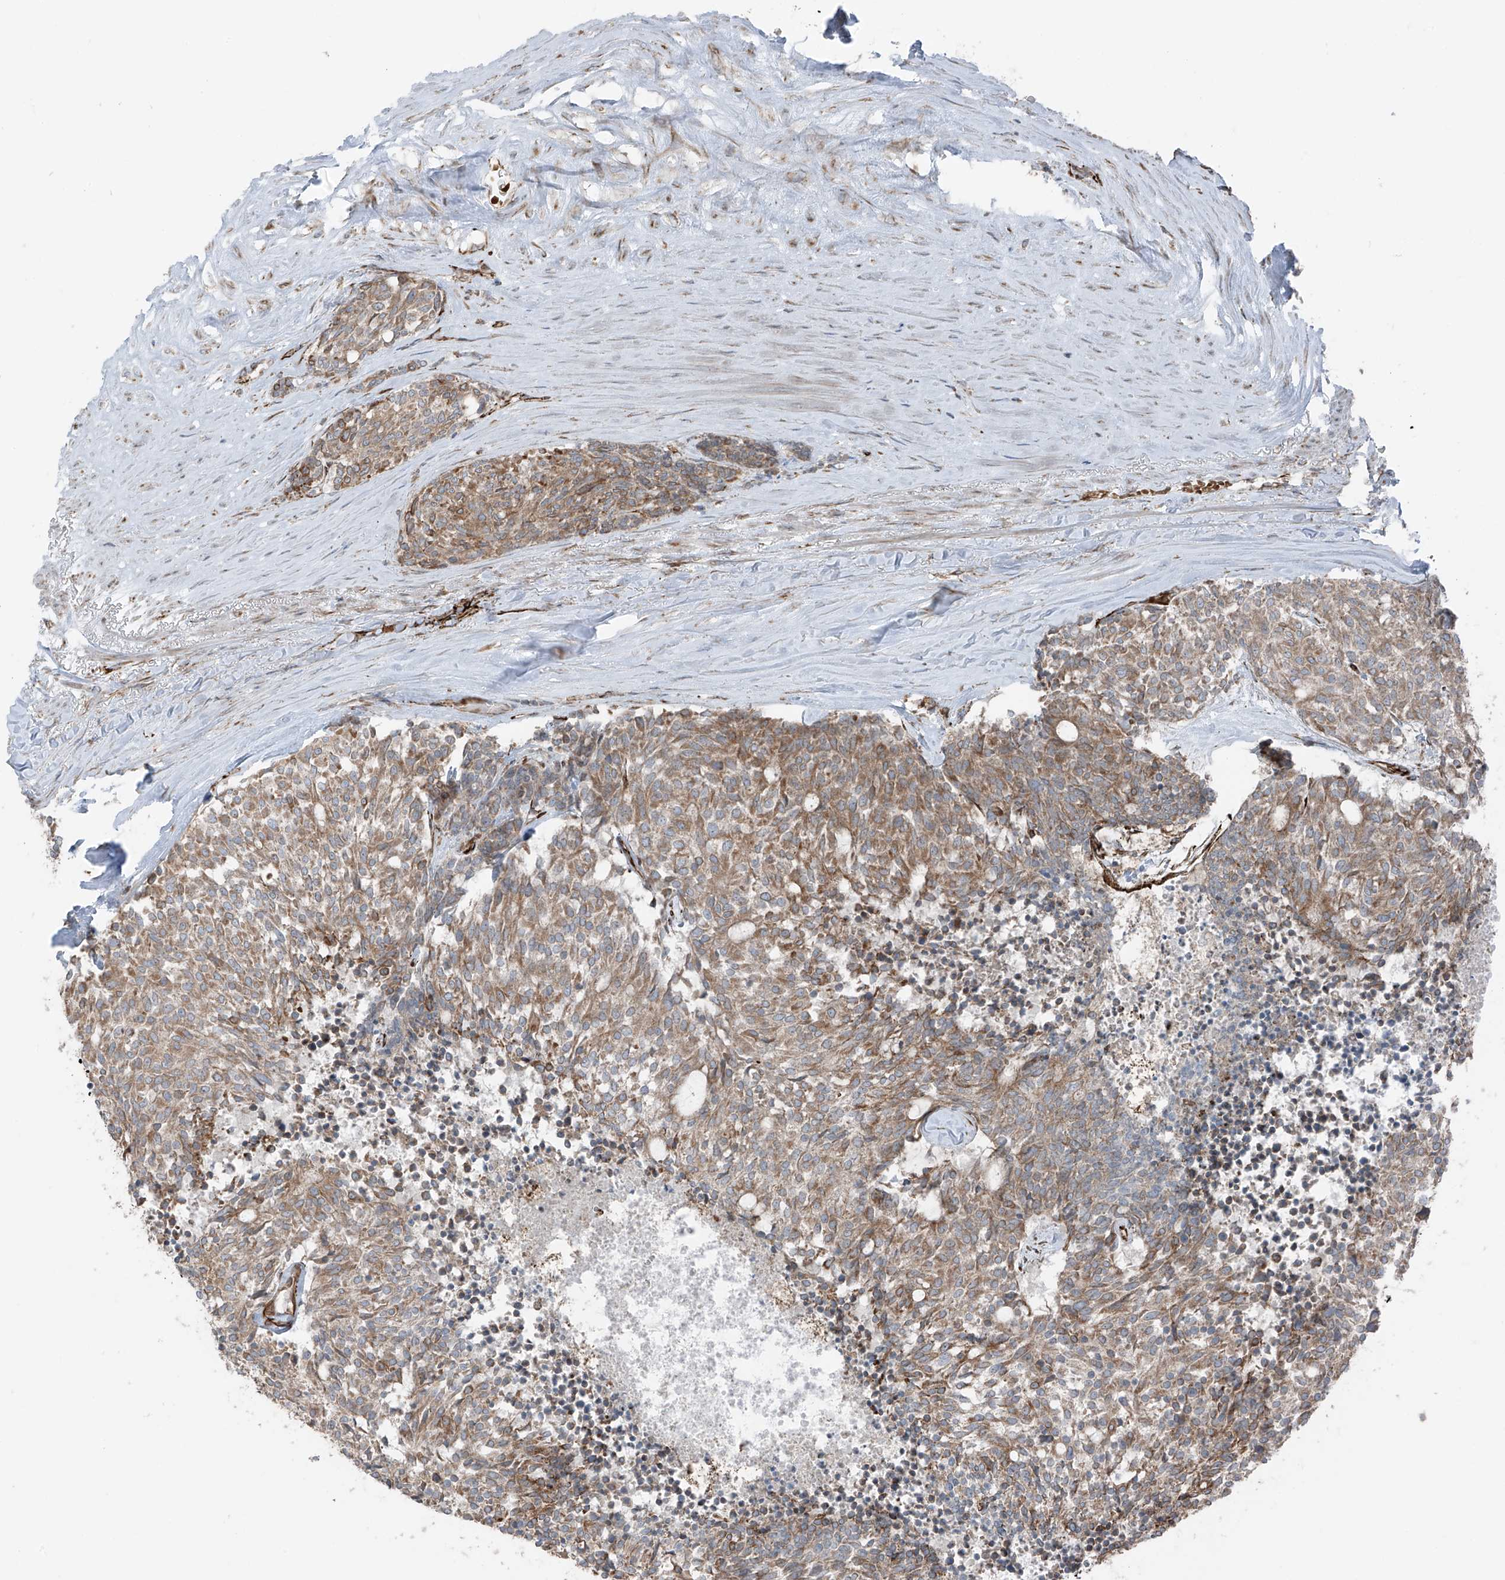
{"staining": {"intensity": "moderate", "quantity": ">75%", "location": "cytoplasmic/membranous"}, "tissue": "carcinoid", "cell_type": "Tumor cells", "image_type": "cancer", "snomed": [{"axis": "morphology", "description": "Carcinoid, malignant, NOS"}, {"axis": "topography", "description": "Pancreas"}], "caption": "Protein expression analysis of human carcinoid (malignant) reveals moderate cytoplasmic/membranous positivity in about >75% of tumor cells.", "gene": "ERLEC1", "patient": {"sex": "female", "age": 54}}